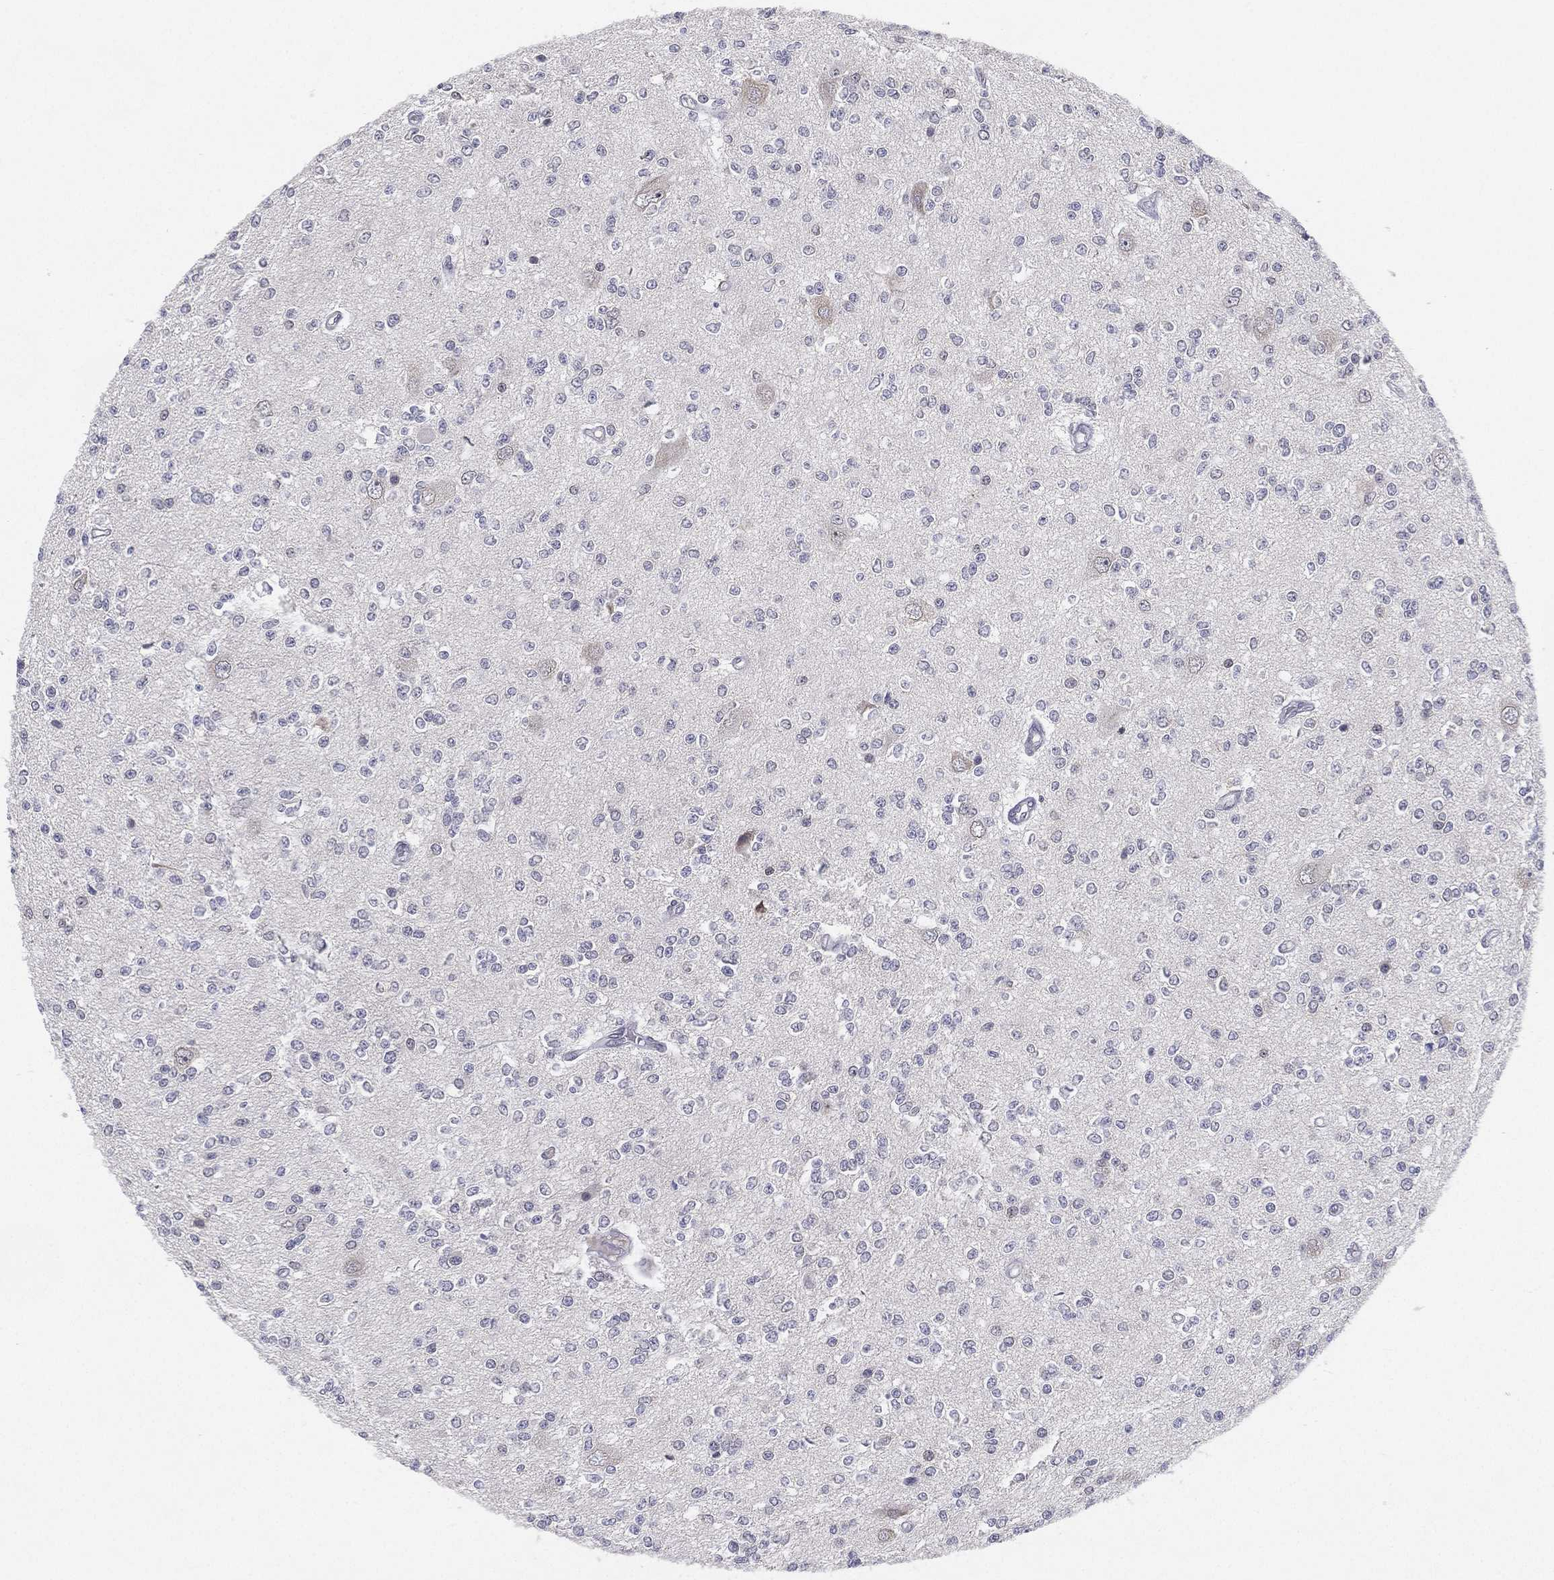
{"staining": {"intensity": "negative", "quantity": "none", "location": "none"}, "tissue": "glioma", "cell_type": "Tumor cells", "image_type": "cancer", "snomed": [{"axis": "morphology", "description": "Glioma, malignant, Low grade"}, {"axis": "topography", "description": "Brain"}], "caption": "The immunohistochemistry histopathology image has no significant positivity in tumor cells of malignant glioma (low-grade) tissue. Nuclei are stained in blue.", "gene": "MS4A8", "patient": {"sex": "male", "age": 67}}